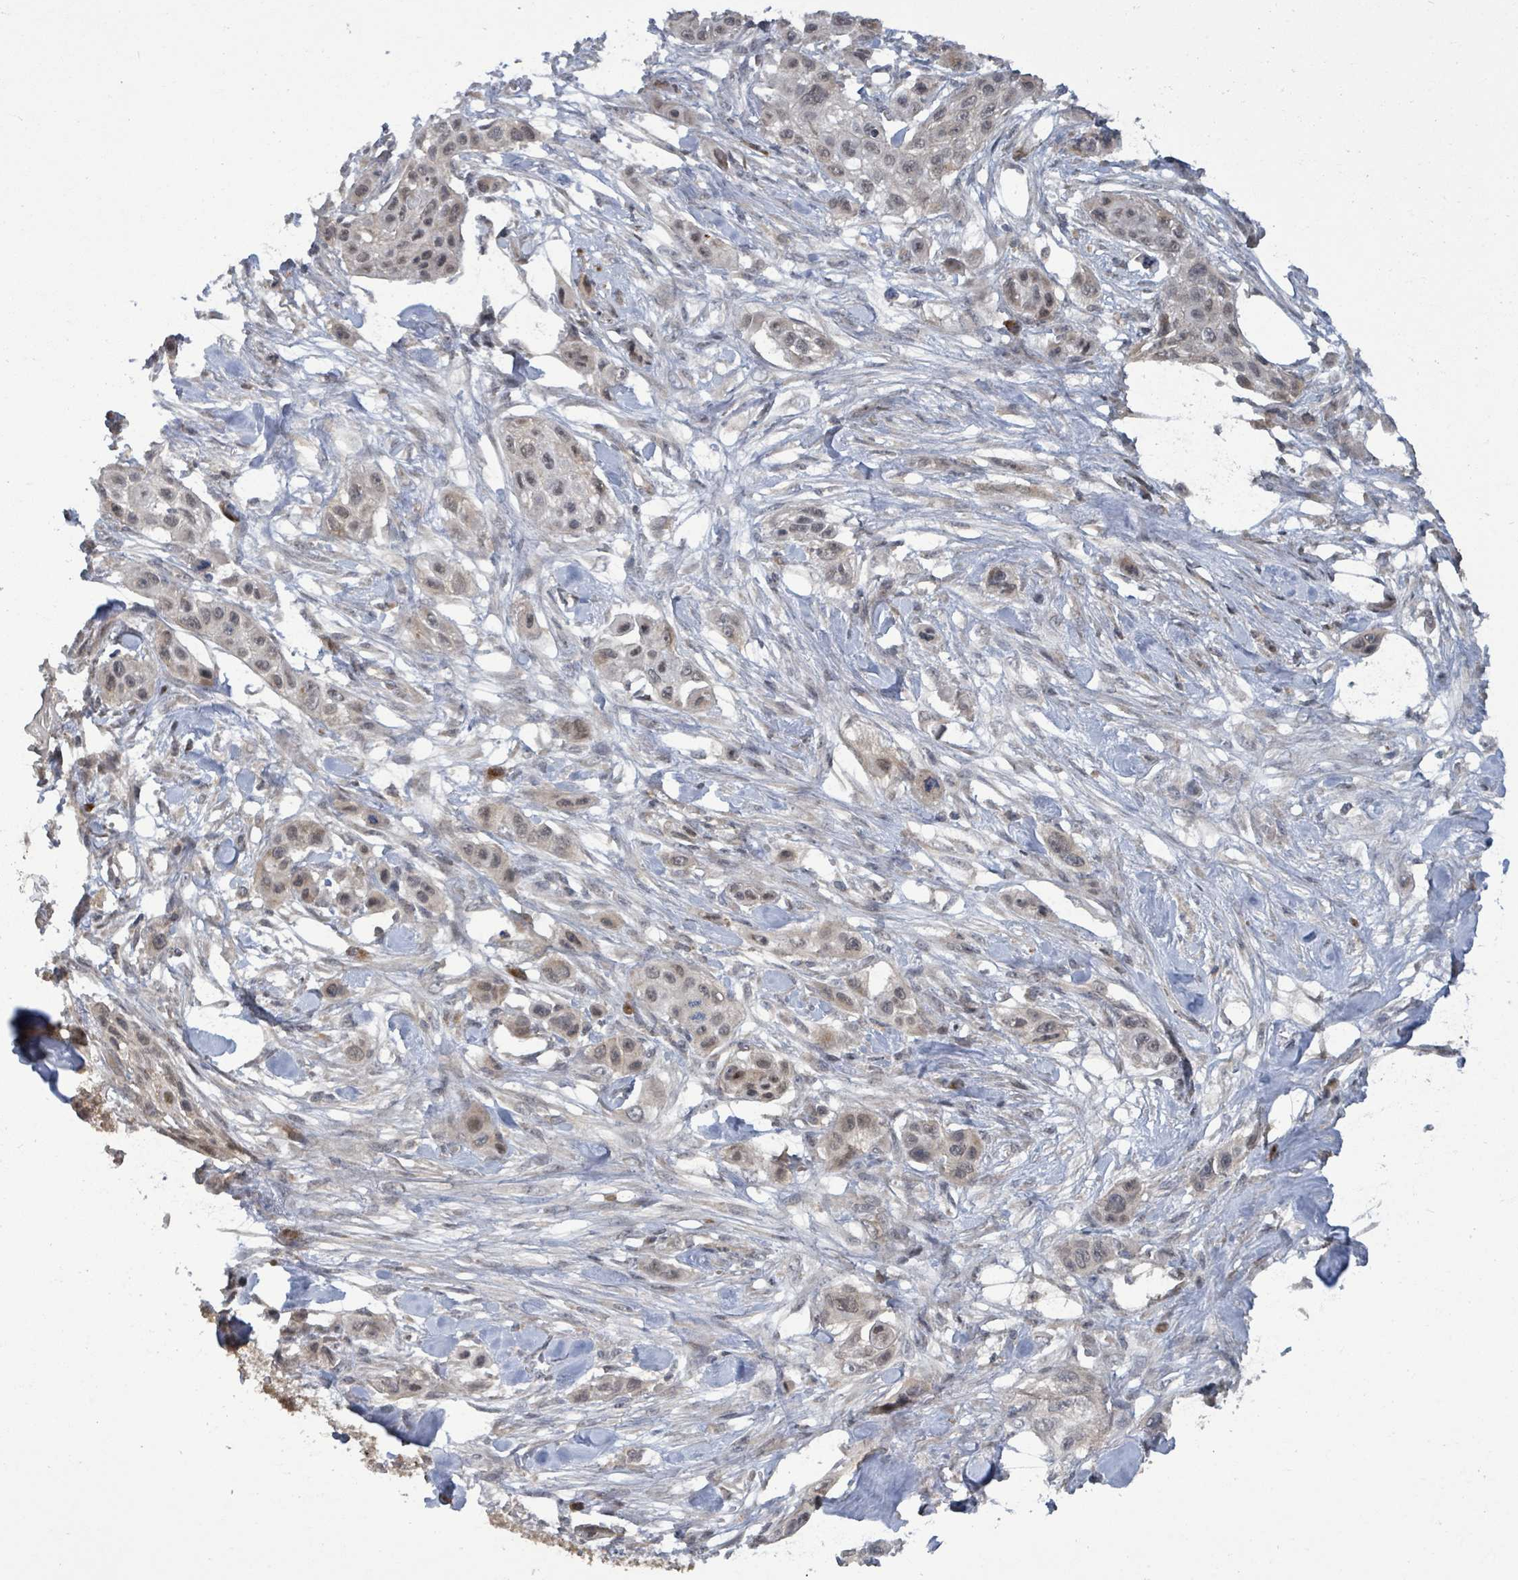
{"staining": {"intensity": "weak", "quantity": ">75%", "location": "nuclear"}, "tissue": "skin cancer", "cell_type": "Tumor cells", "image_type": "cancer", "snomed": [{"axis": "morphology", "description": "Squamous cell carcinoma, NOS"}, {"axis": "topography", "description": "Skin"}], "caption": "Immunohistochemistry photomicrograph of neoplastic tissue: human skin squamous cell carcinoma stained using immunohistochemistry displays low levels of weak protein expression localized specifically in the nuclear of tumor cells, appearing as a nuclear brown color.", "gene": "COQ6", "patient": {"sex": "male", "age": 63}}